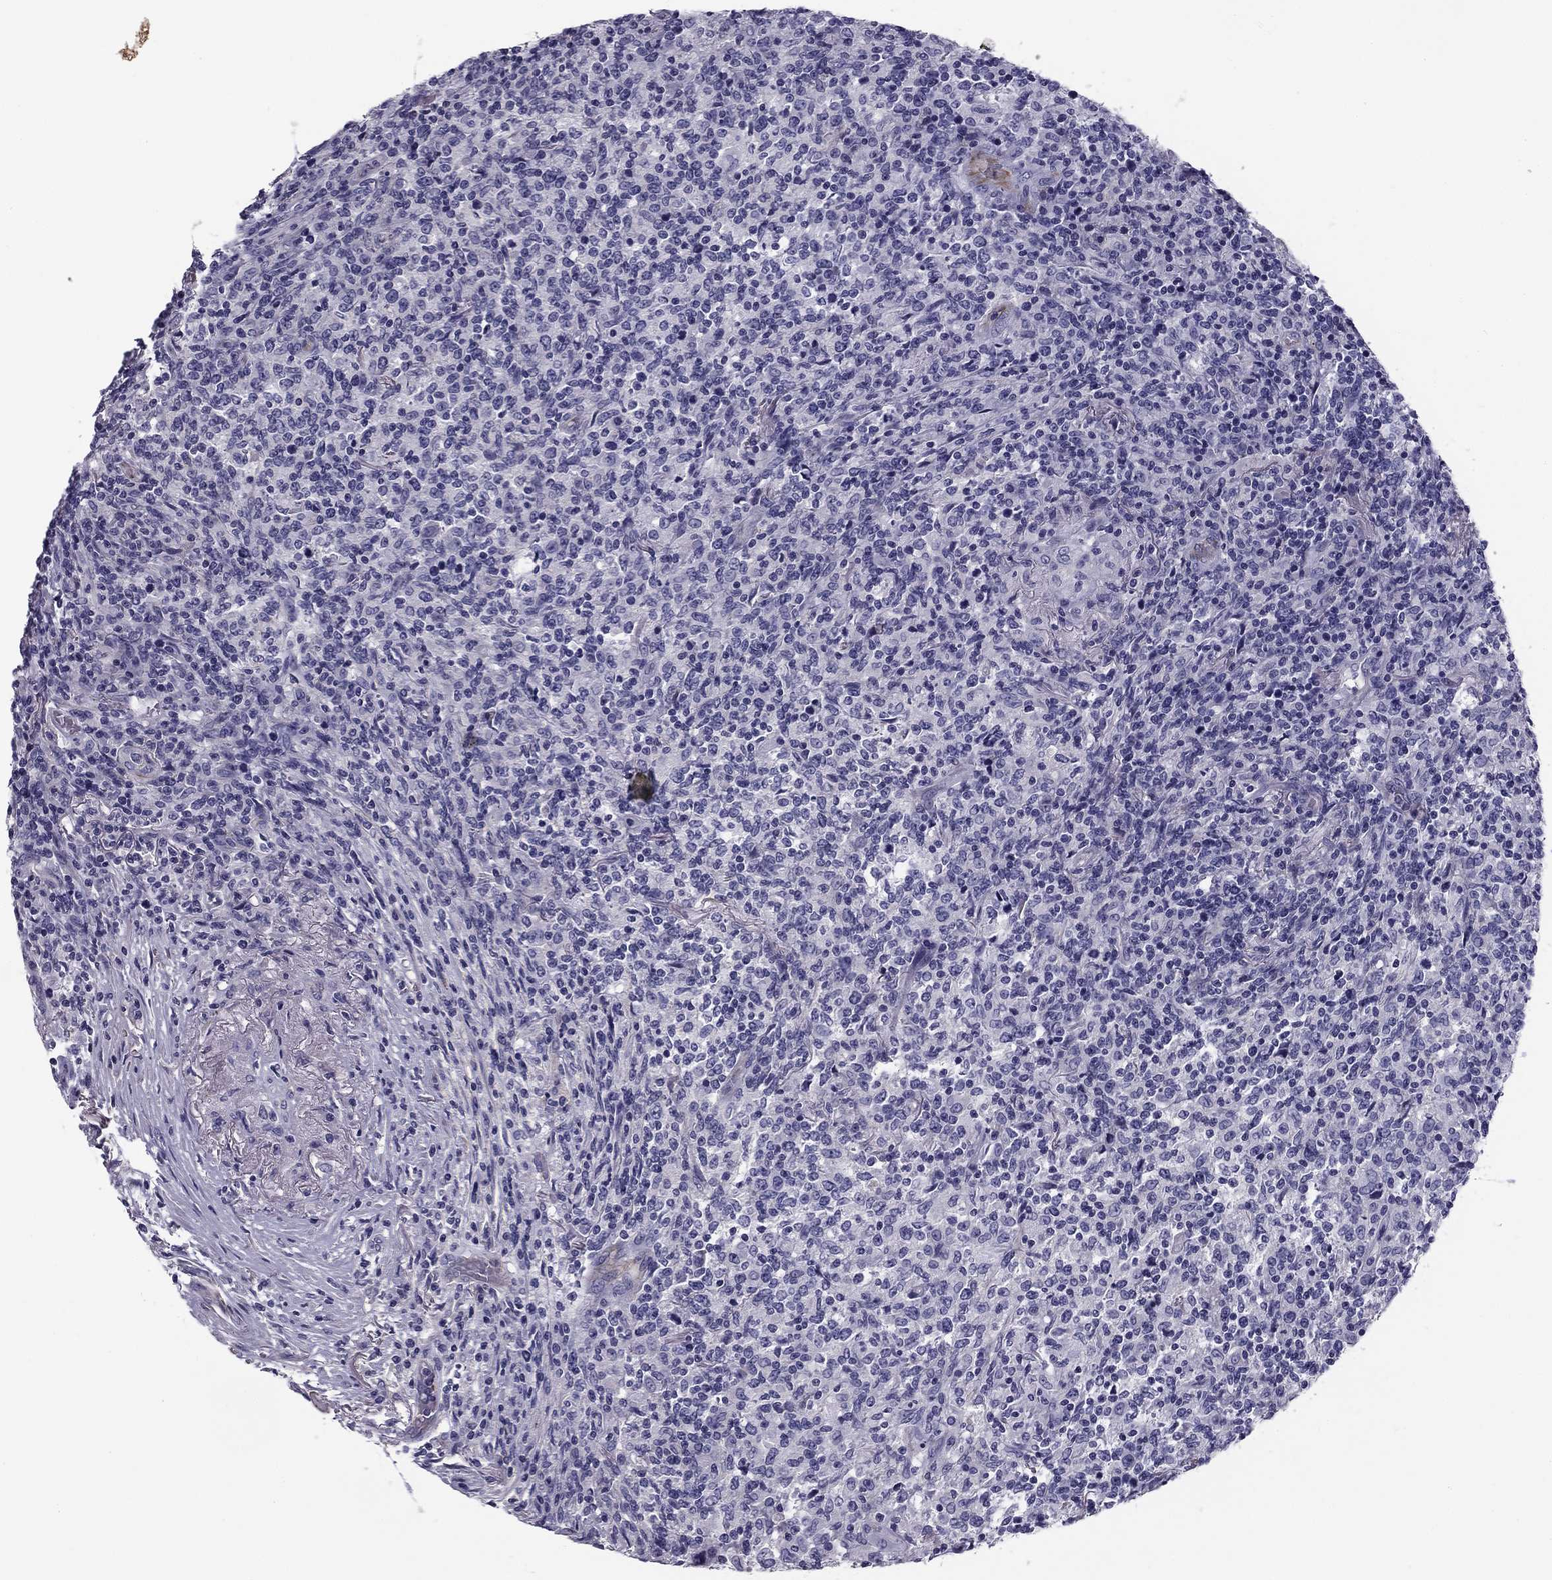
{"staining": {"intensity": "negative", "quantity": "none", "location": "none"}, "tissue": "lymphoma", "cell_type": "Tumor cells", "image_type": "cancer", "snomed": [{"axis": "morphology", "description": "Malignant lymphoma, non-Hodgkin's type, High grade"}, {"axis": "topography", "description": "Lung"}], "caption": "Immunohistochemistry of high-grade malignant lymphoma, non-Hodgkin's type shows no expression in tumor cells.", "gene": "FLNC", "patient": {"sex": "male", "age": 79}}